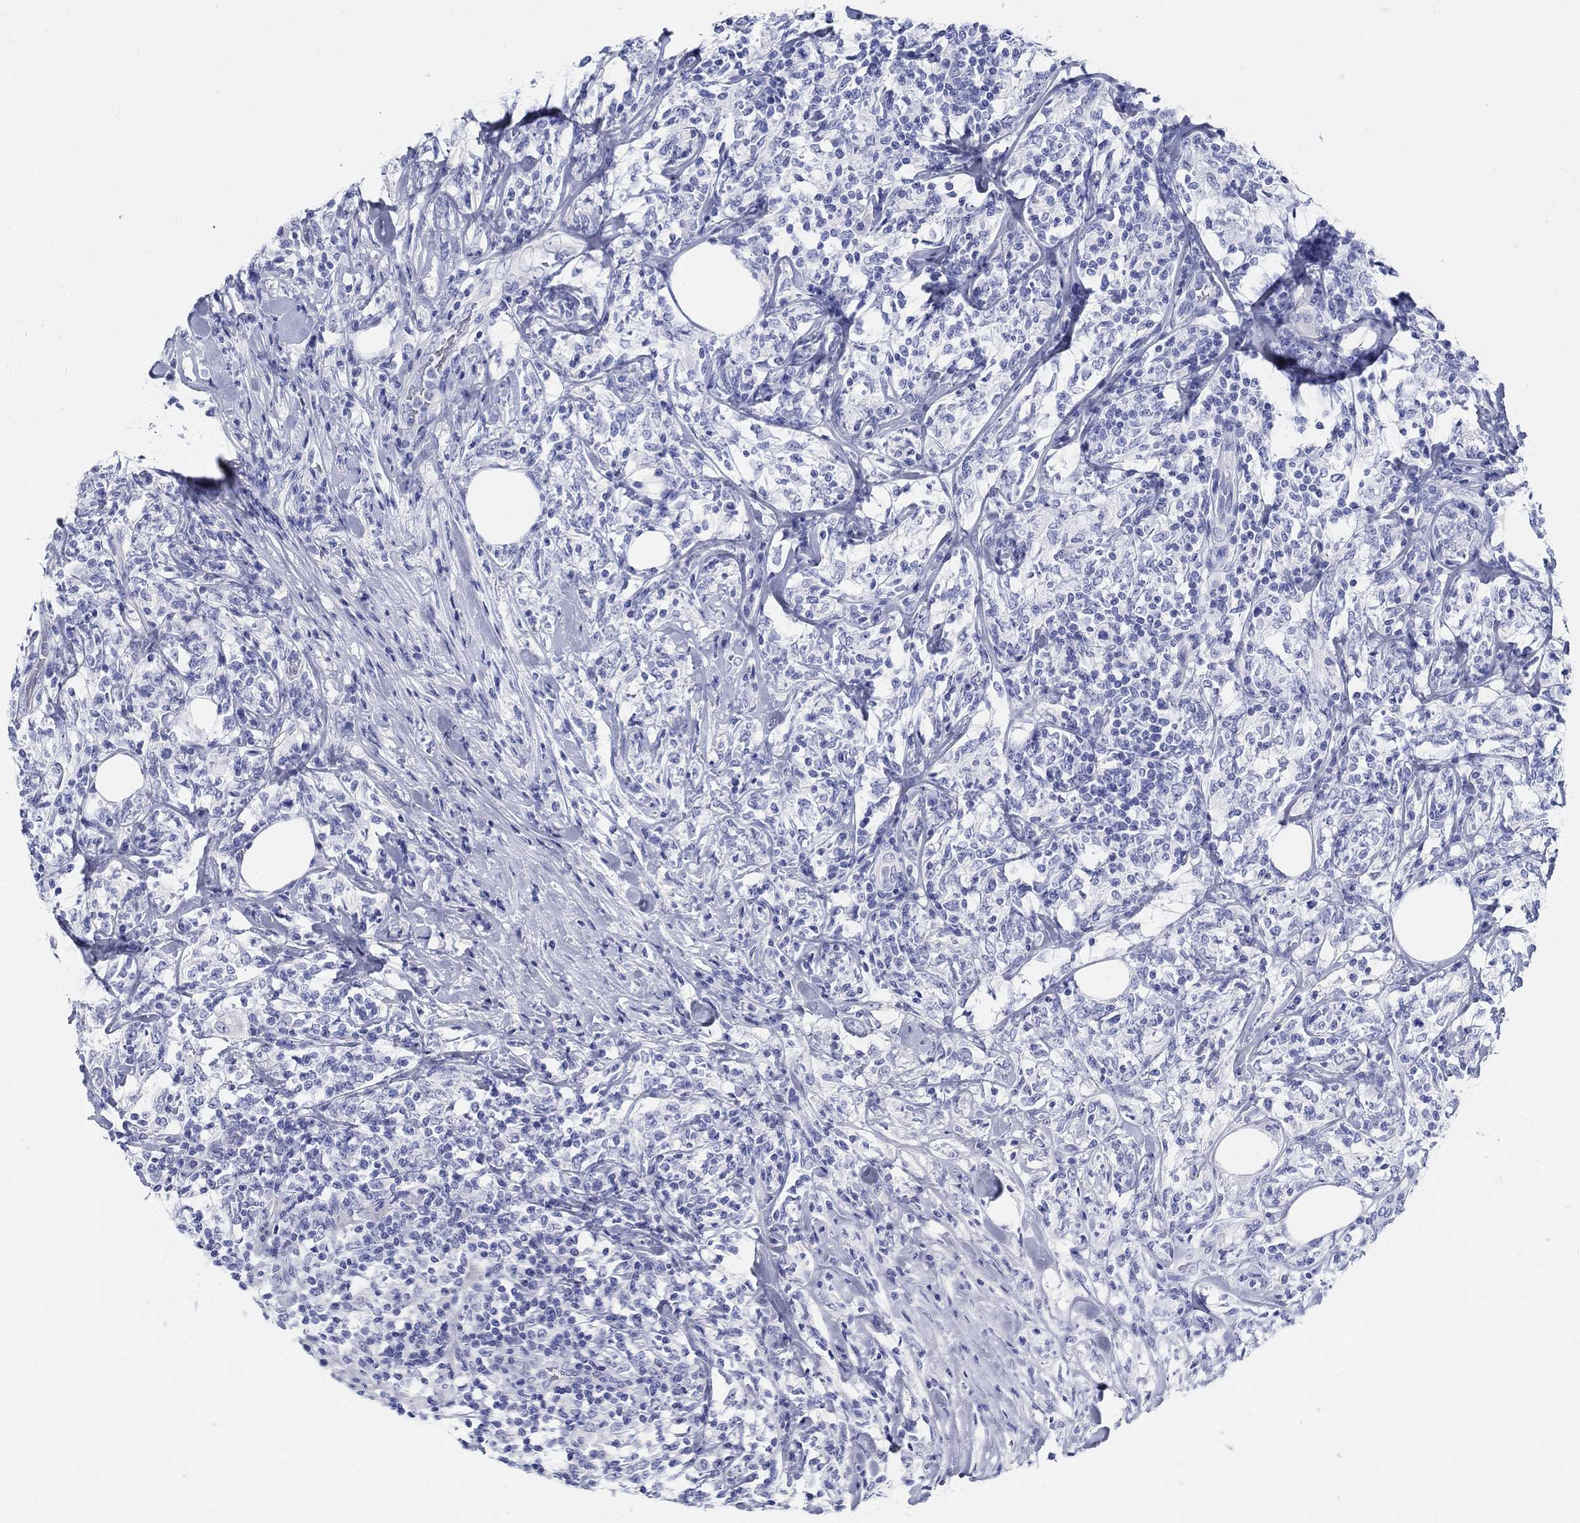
{"staining": {"intensity": "negative", "quantity": "none", "location": "none"}, "tissue": "lymphoma", "cell_type": "Tumor cells", "image_type": "cancer", "snomed": [{"axis": "morphology", "description": "Malignant lymphoma, non-Hodgkin's type, High grade"}, {"axis": "topography", "description": "Lymph node"}], "caption": "Immunohistochemical staining of human lymphoma shows no significant positivity in tumor cells. The staining was performed using DAB to visualize the protein expression in brown, while the nuclei were stained in blue with hematoxylin (Magnification: 20x).", "gene": "CRYGS", "patient": {"sex": "female", "age": 84}}